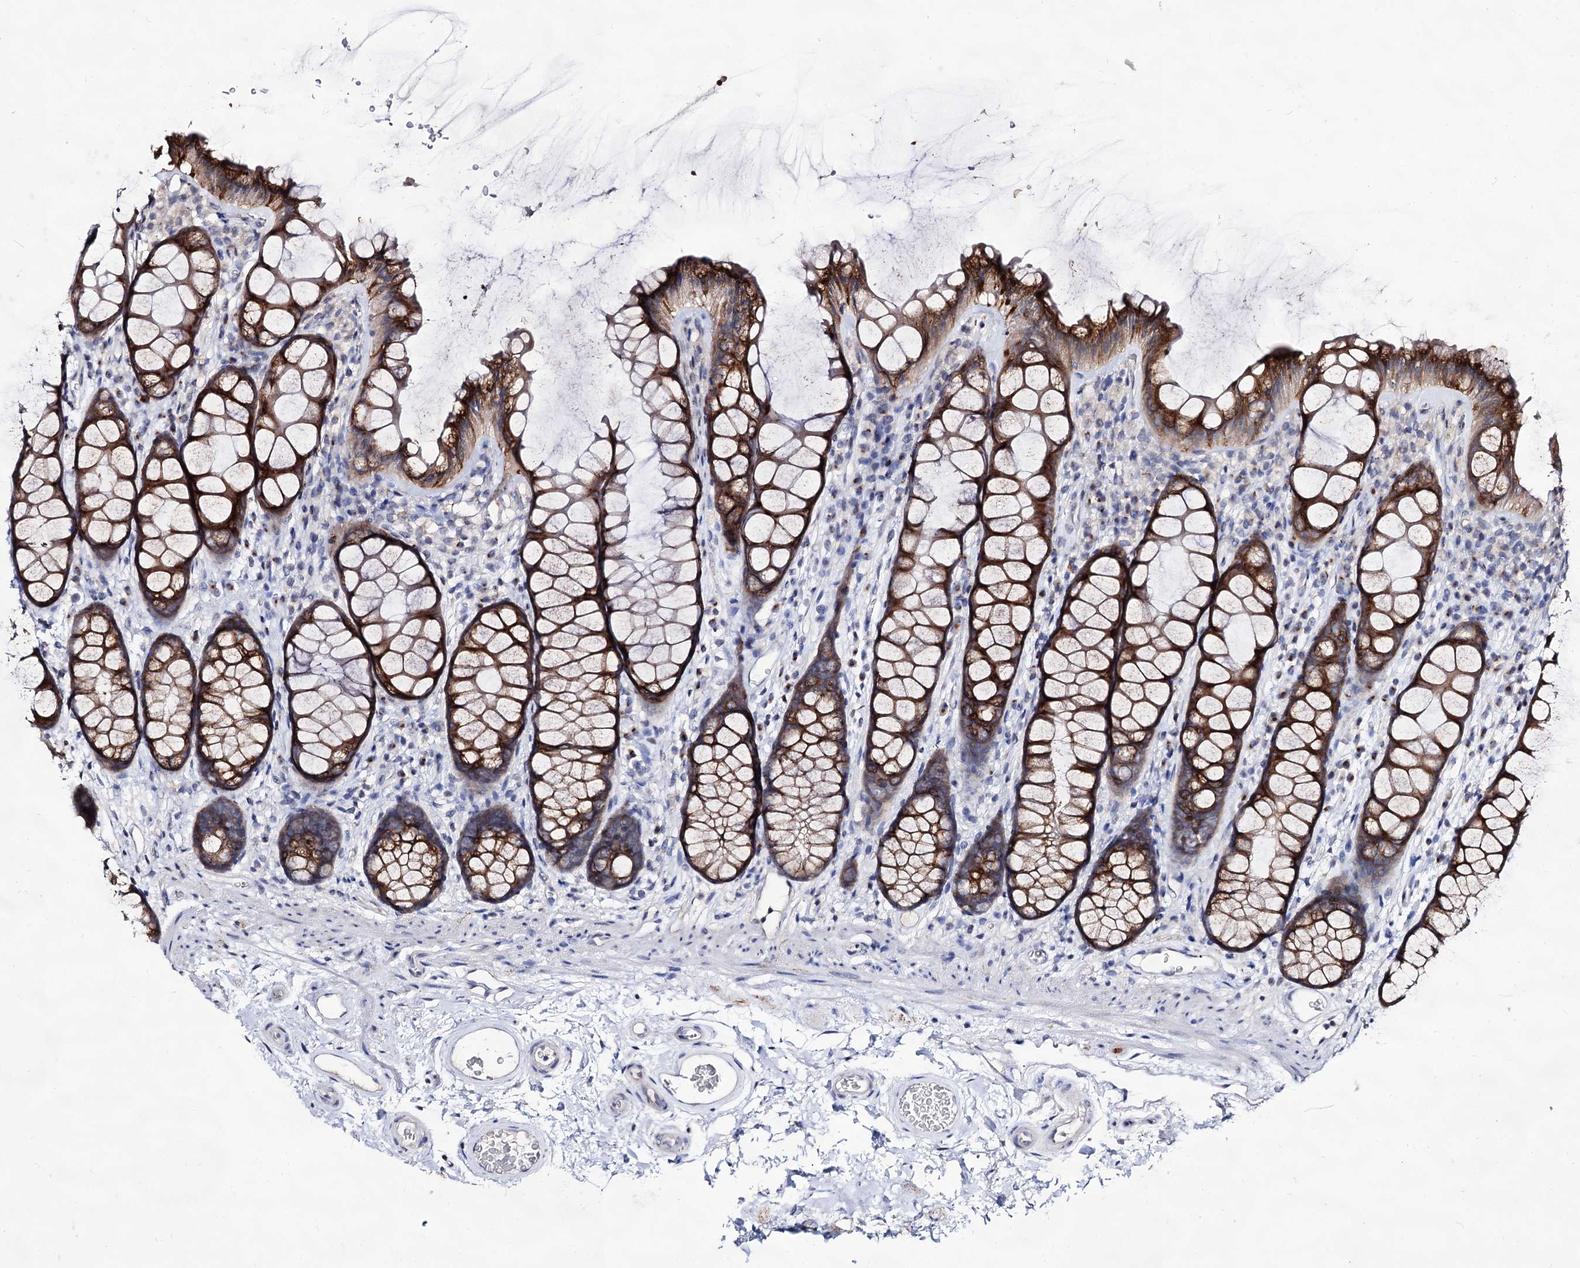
{"staining": {"intensity": "negative", "quantity": "none", "location": "none"}, "tissue": "colon", "cell_type": "Endothelial cells", "image_type": "normal", "snomed": [{"axis": "morphology", "description": "Normal tissue, NOS"}, {"axis": "topography", "description": "Colon"}], "caption": "An image of colon stained for a protein exhibits no brown staining in endothelial cells.", "gene": "ARFIP2", "patient": {"sex": "female", "age": 82}}